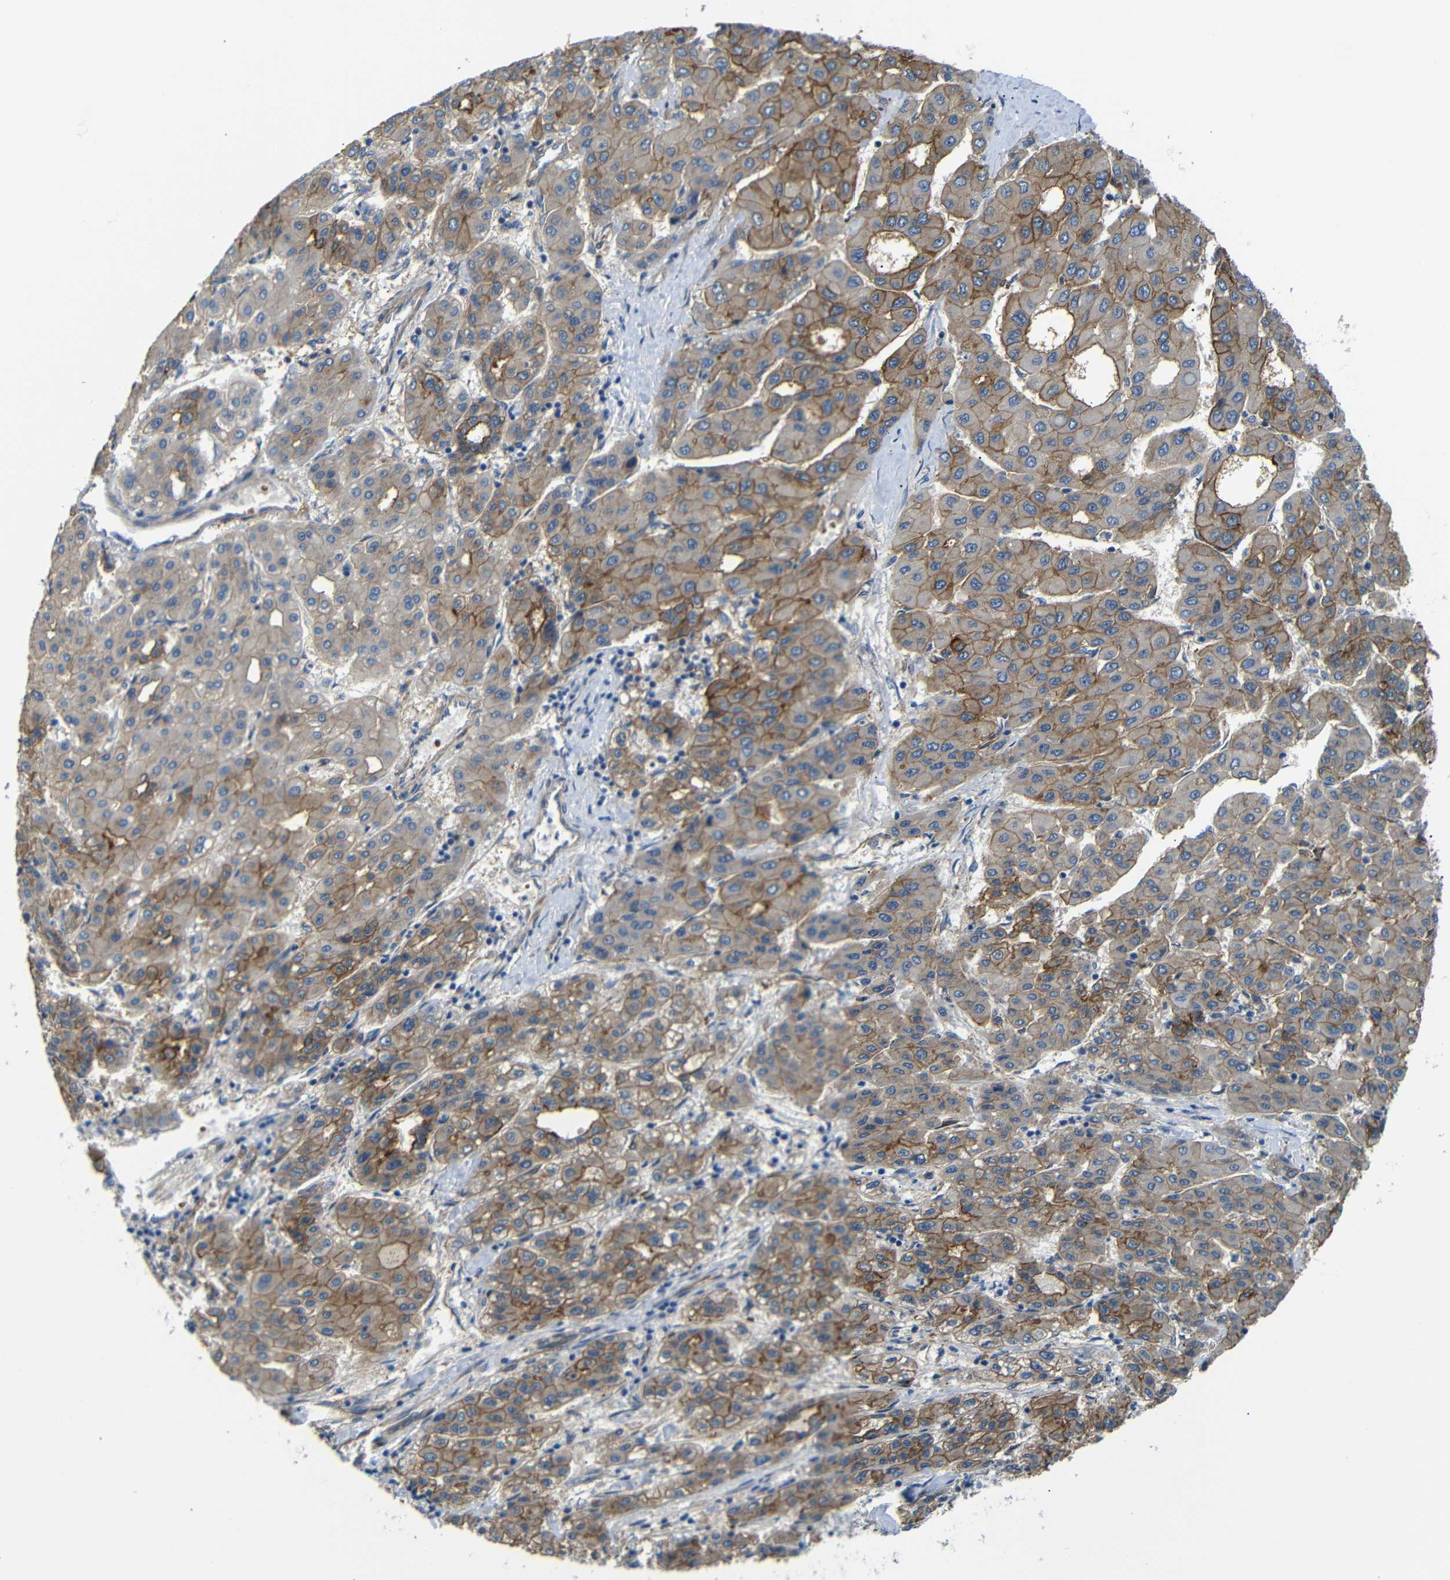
{"staining": {"intensity": "moderate", "quantity": "25%-75%", "location": "cytoplasmic/membranous"}, "tissue": "liver cancer", "cell_type": "Tumor cells", "image_type": "cancer", "snomed": [{"axis": "morphology", "description": "Carcinoma, Hepatocellular, NOS"}, {"axis": "topography", "description": "Liver"}], "caption": "Human liver cancer (hepatocellular carcinoma) stained for a protein (brown) shows moderate cytoplasmic/membranous positive positivity in about 25%-75% of tumor cells.", "gene": "MYO1B", "patient": {"sex": "male", "age": 65}}